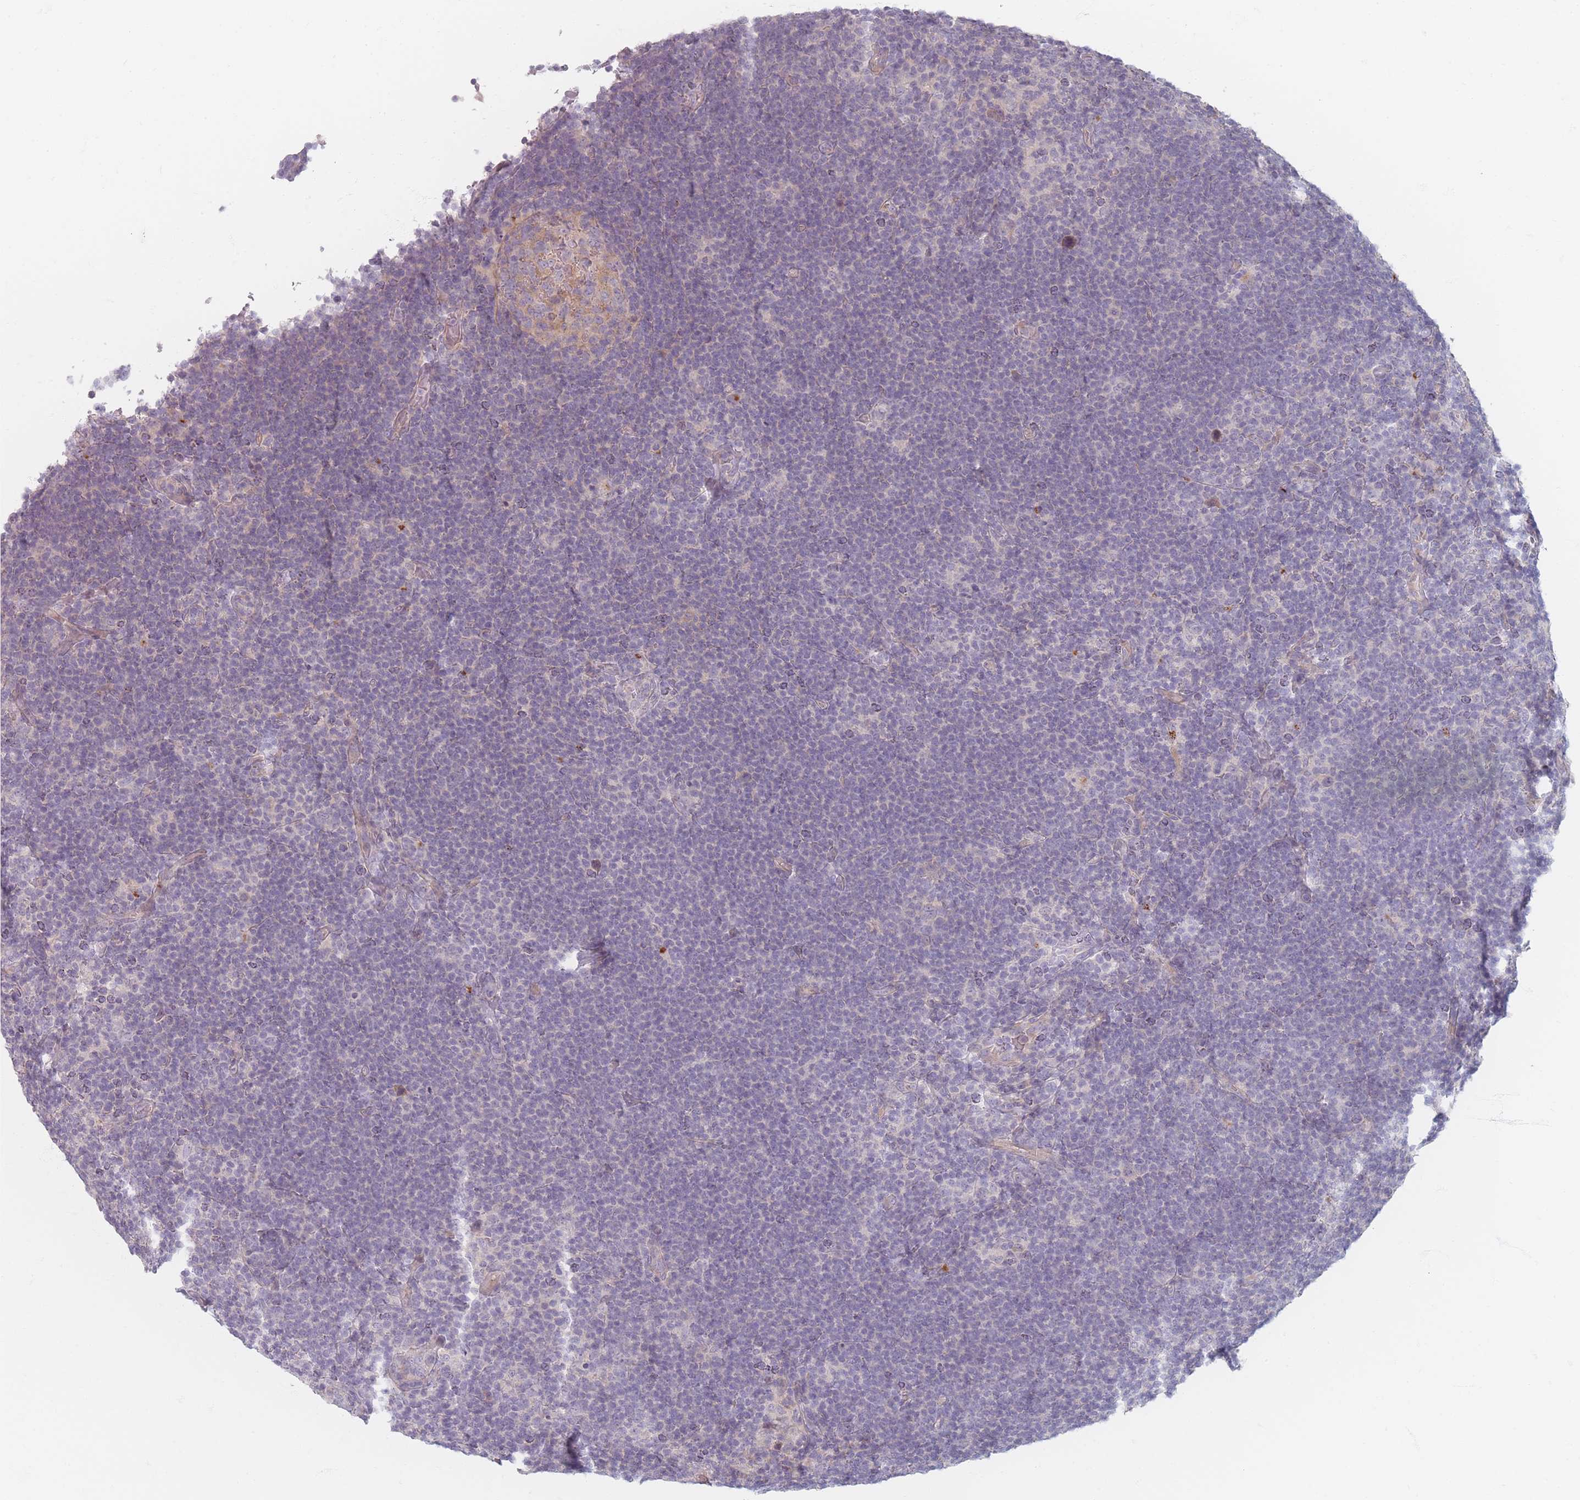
{"staining": {"intensity": "negative", "quantity": "none", "location": "none"}, "tissue": "lymphoma", "cell_type": "Tumor cells", "image_type": "cancer", "snomed": [{"axis": "morphology", "description": "Hodgkin's disease, NOS"}, {"axis": "topography", "description": "Lymph node"}], "caption": "IHC image of human Hodgkin's disease stained for a protein (brown), which shows no staining in tumor cells.", "gene": "TMOD1", "patient": {"sex": "female", "age": 57}}